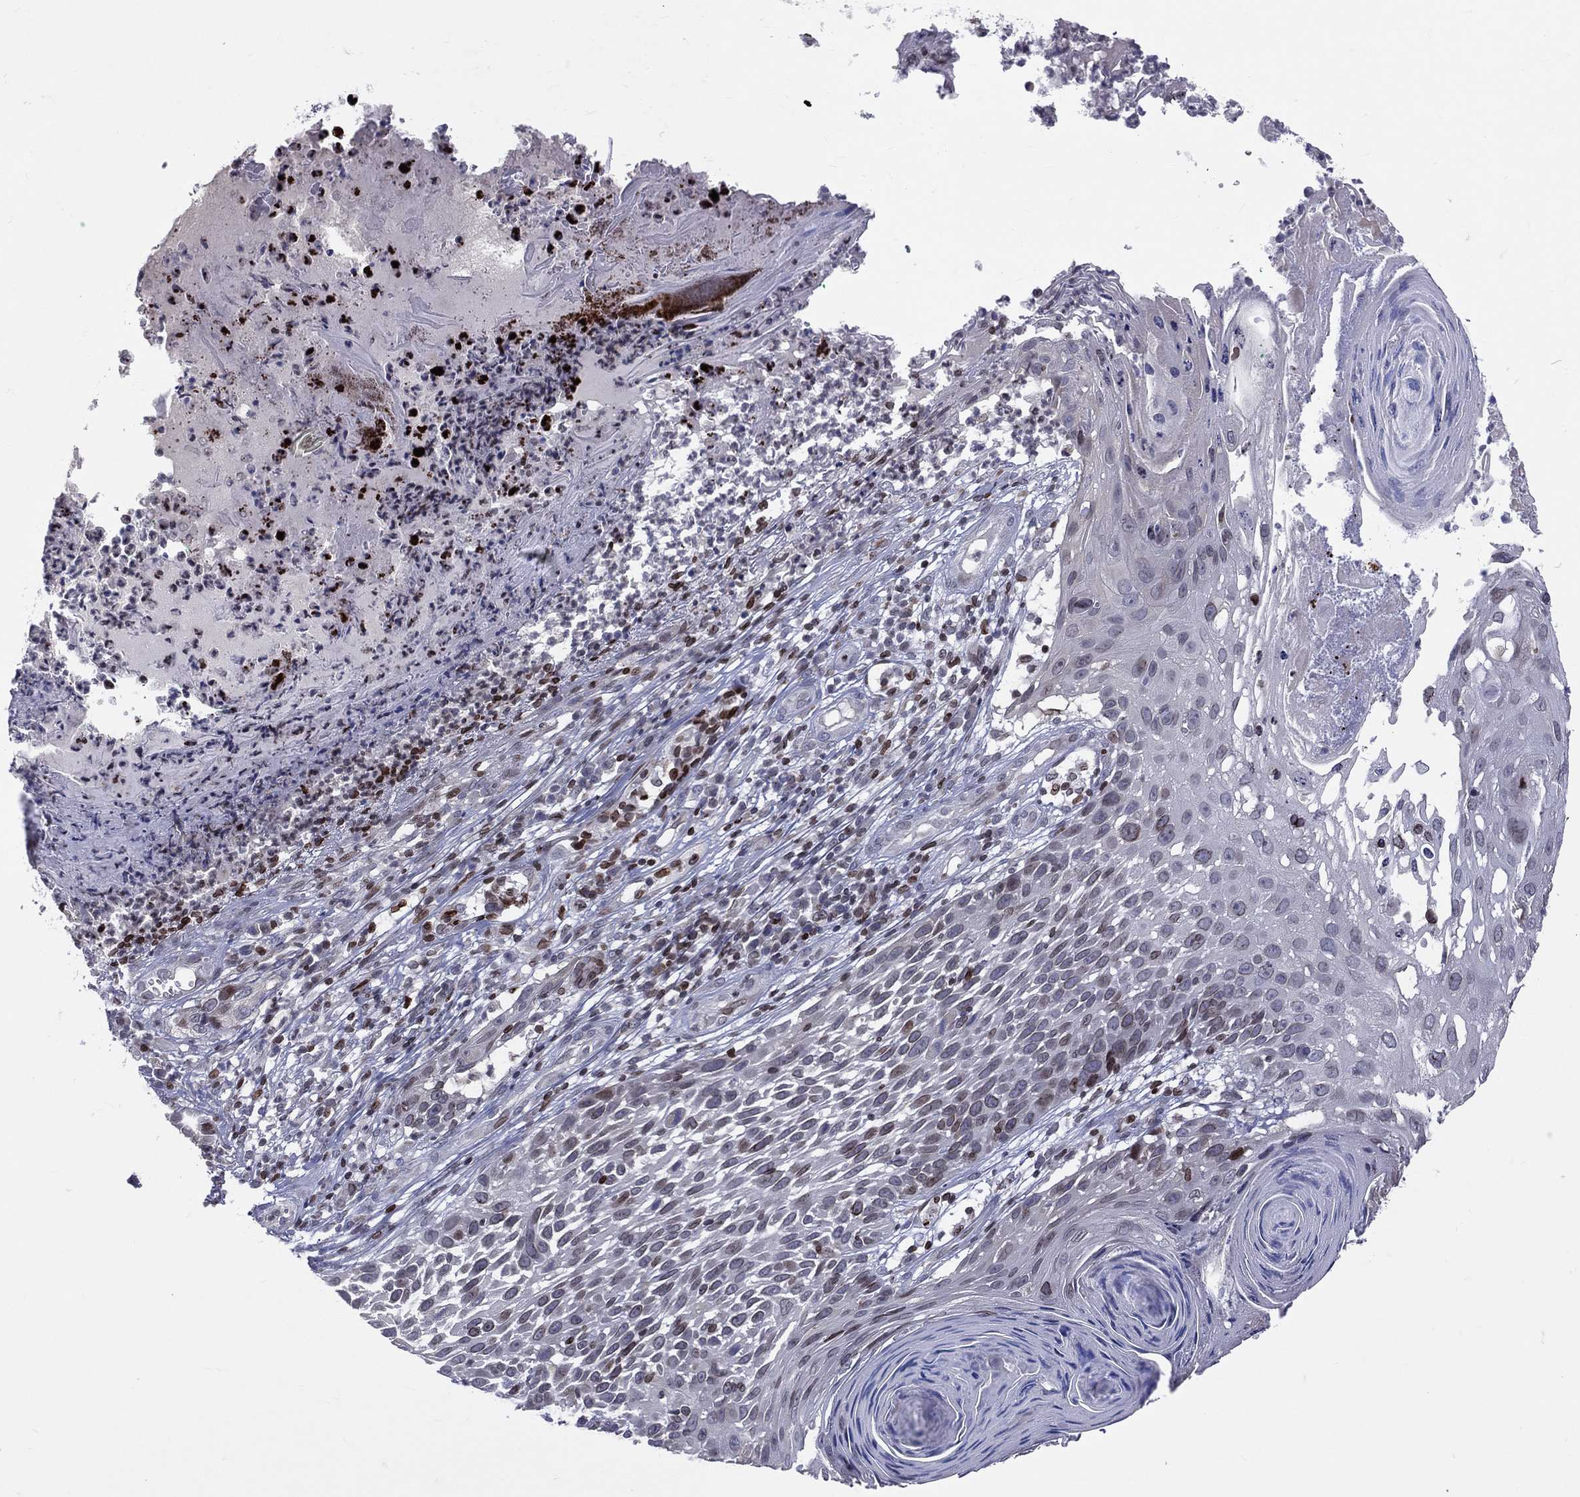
{"staining": {"intensity": "moderate", "quantity": "<25%", "location": "nuclear"}, "tissue": "skin cancer", "cell_type": "Tumor cells", "image_type": "cancer", "snomed": [{"axis": "morphology", "description": "Squamous cell carcinoma, NOS"}, {"axis": "topography", "description": "Skin"}], "caption": "A brown stain highlights moderate nuclear expression of a protein in squamous cell carcinoma (skin) tumor cells.", "gene": "DBF4B", "patient": {"sex": "male", "age": 92}}